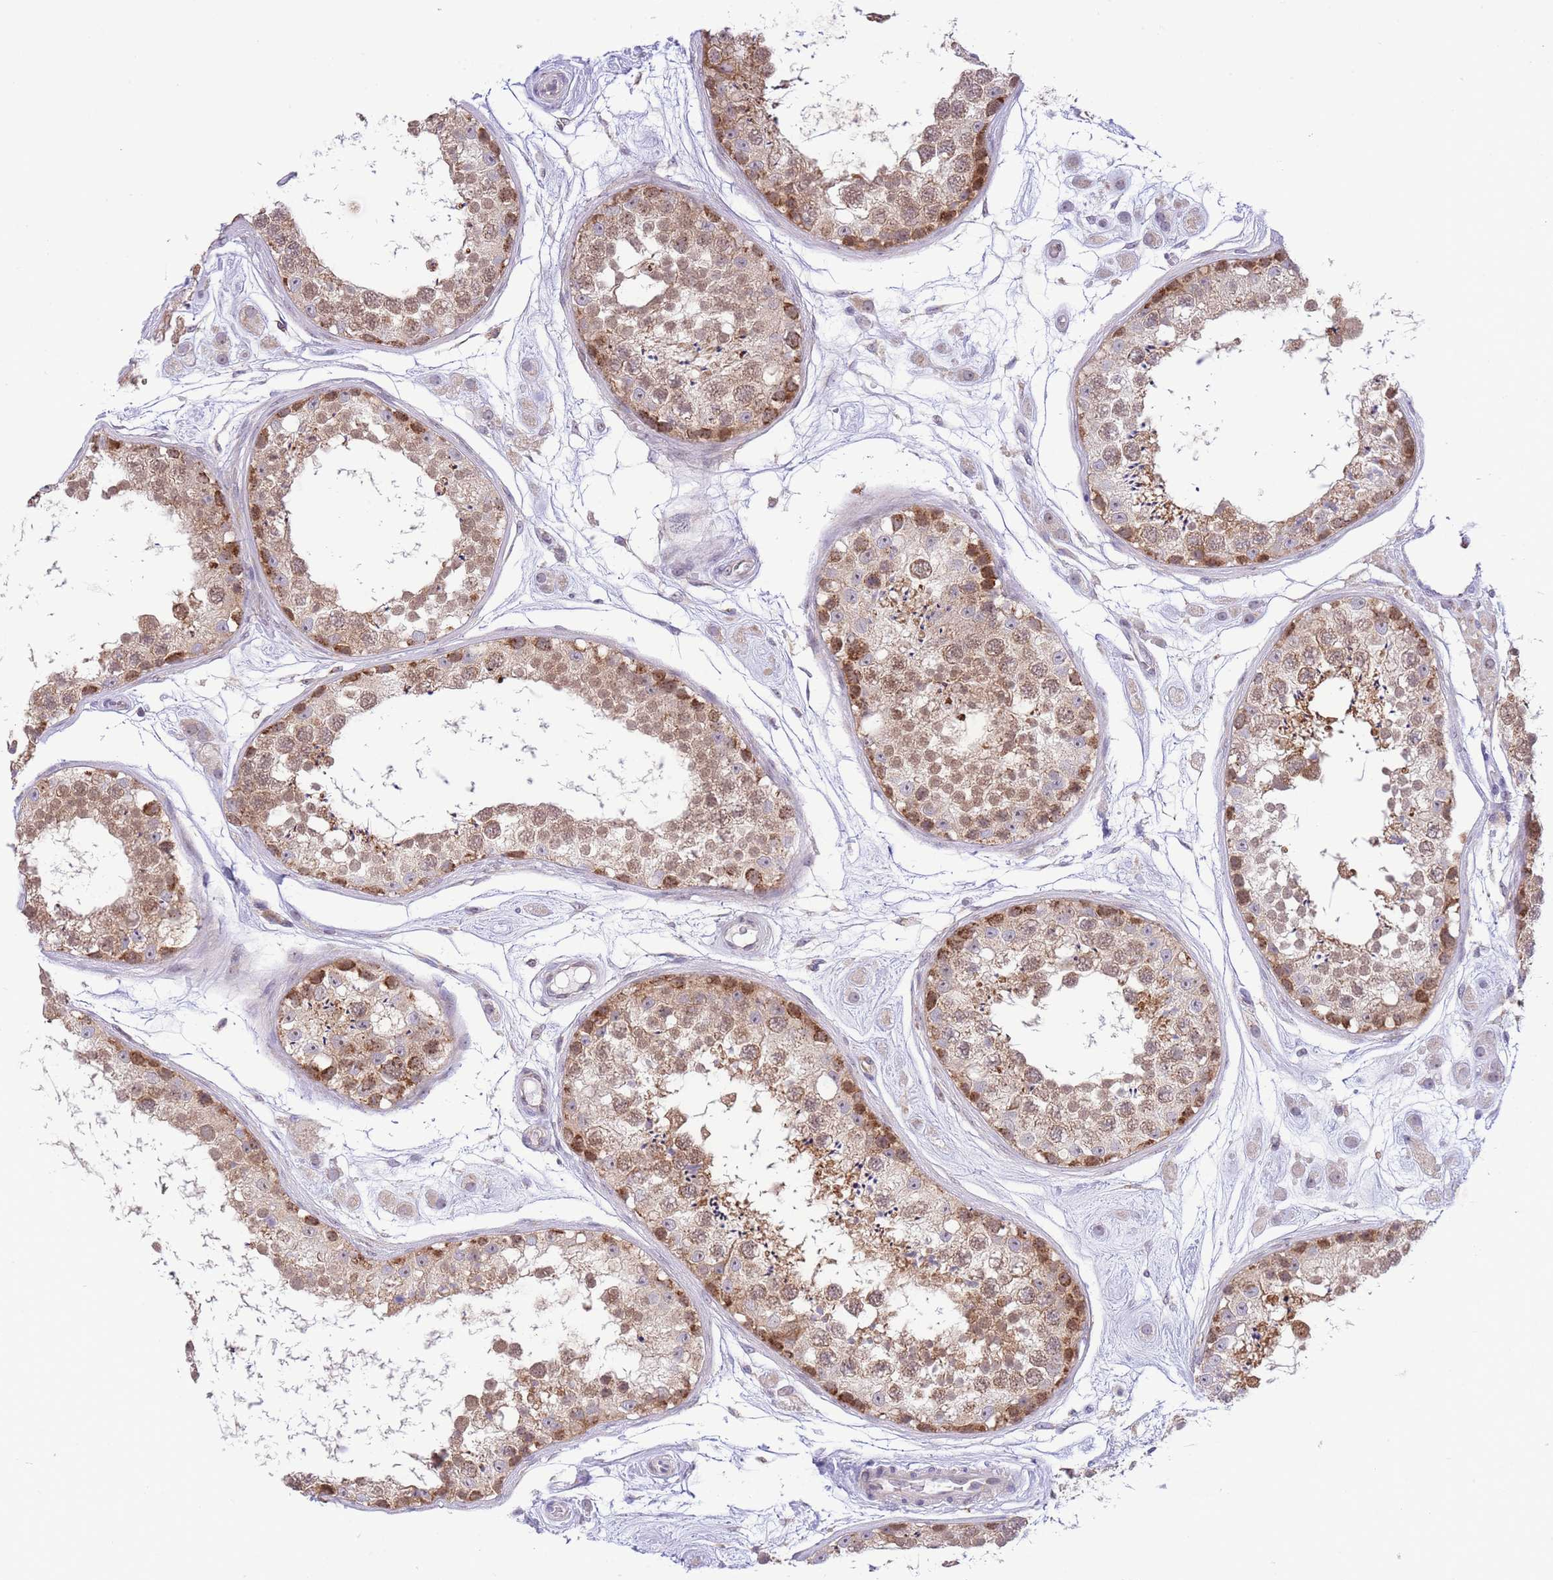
{"staining": {"intensity": "moderate", "quantity": "25%-75%", "location": "cytoplasmic/membranous,nuclear"}, "tissue": "testis", "cell_type": "Cells in seminiferous ducts", "image_type": "normal", "snomed": [{"axis": "morphology", "description": "Normal tissue, NOS"}, {"axis": "topography", "description": "Testis"}], "caption": "IHC image of benign human testis stained for a protein (brown), which demonstrates medium levels of moderate cytoplasmic/membranous,nuclear staining in approximately 25%-75% of cells in seminiferous ducts.", "gene": "EXOSC8", "patient": {"sex": "male", "age": 25}}